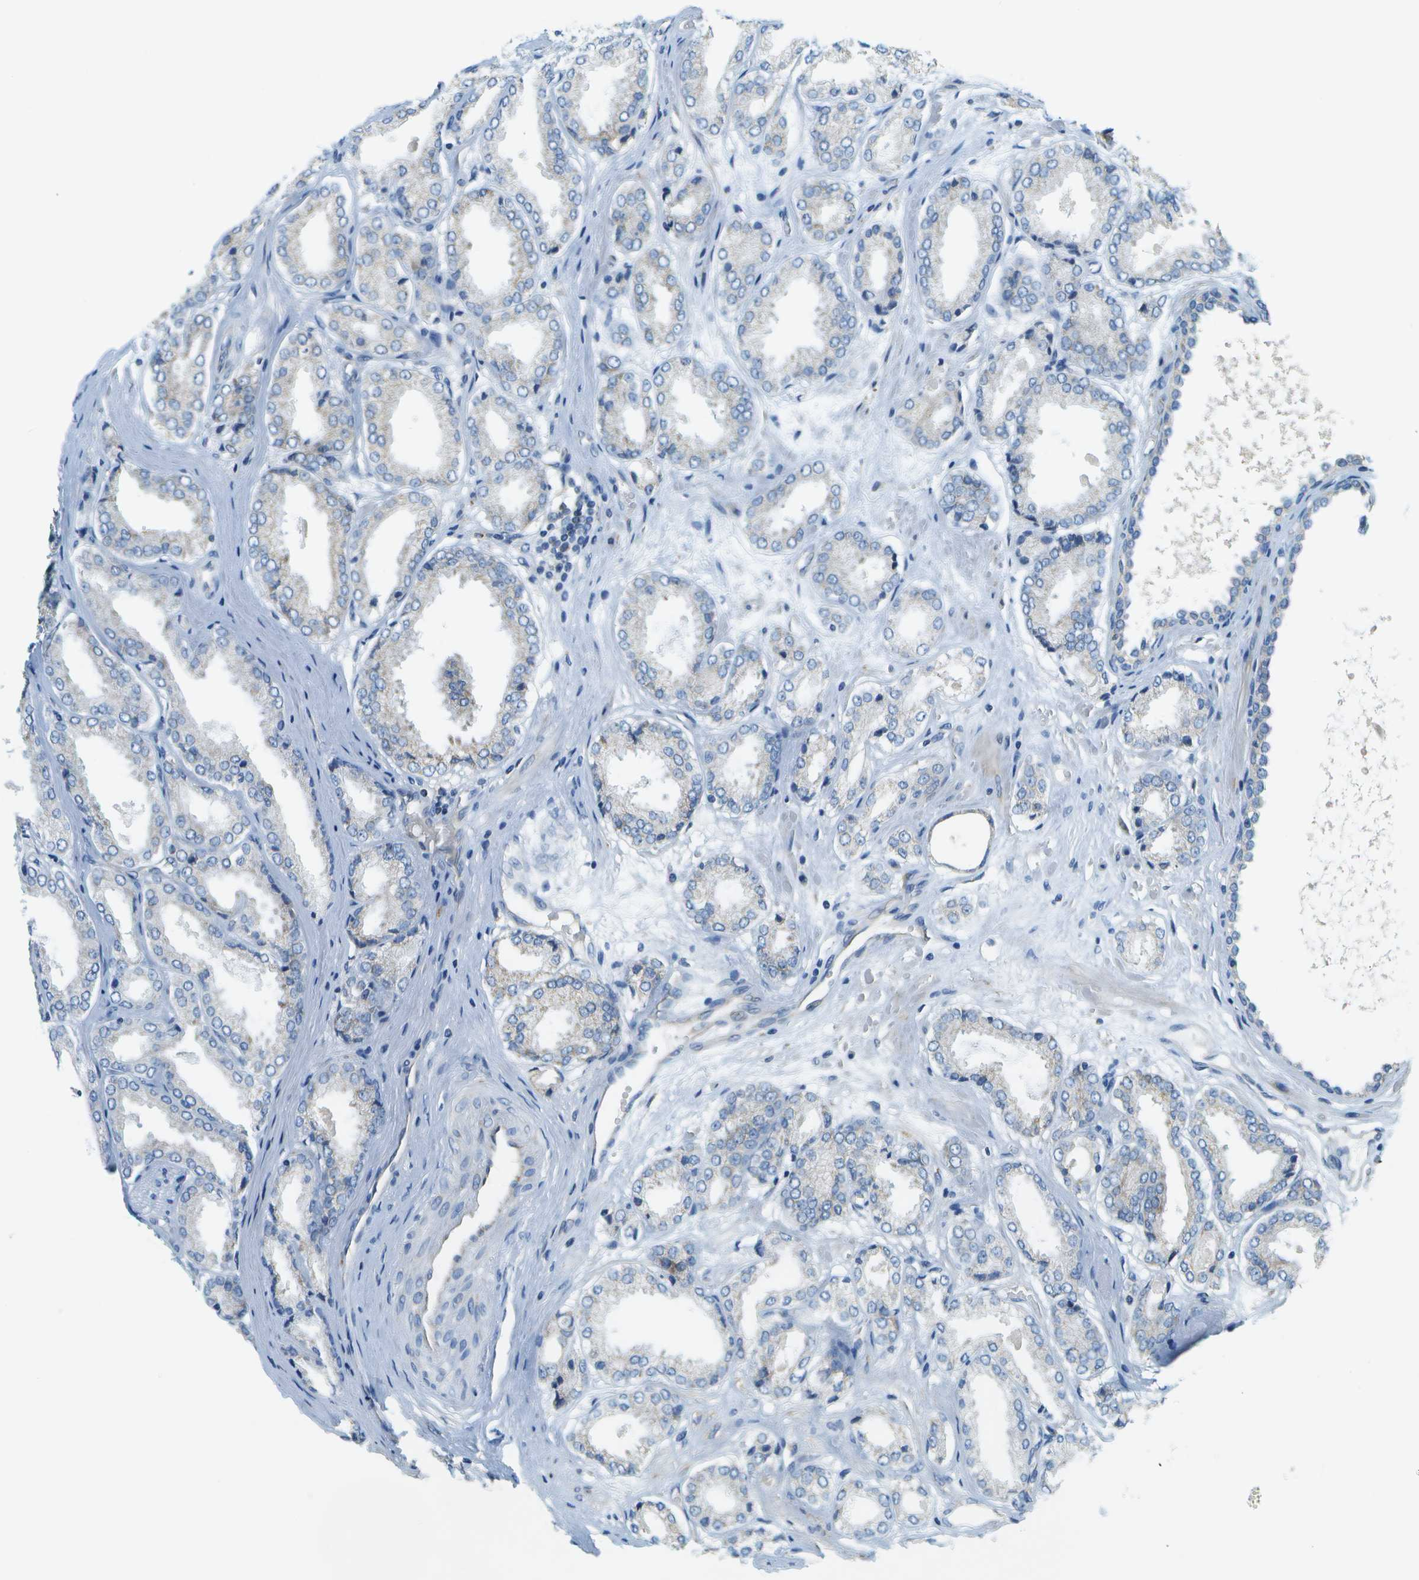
{"staining": {"intensity": "negative", "quantity": "none", "location": "none"}, "tissue": "prostate cancer", "cell_type": "Tumor cells", "image_type": "cancer", "snomed": [{"axis": "morphology", "description": "Adenocarcinoma, Low grade"}, {"axis": "topography", "description": "Prostate"}], "caption": "A photomicrograph of prostate adenocarcinoma (low-grade) stained for a protein displays no brown staining in tumor cells.", "gene": "PTGIS", "patient": {"sex": "male", "age": 57}}